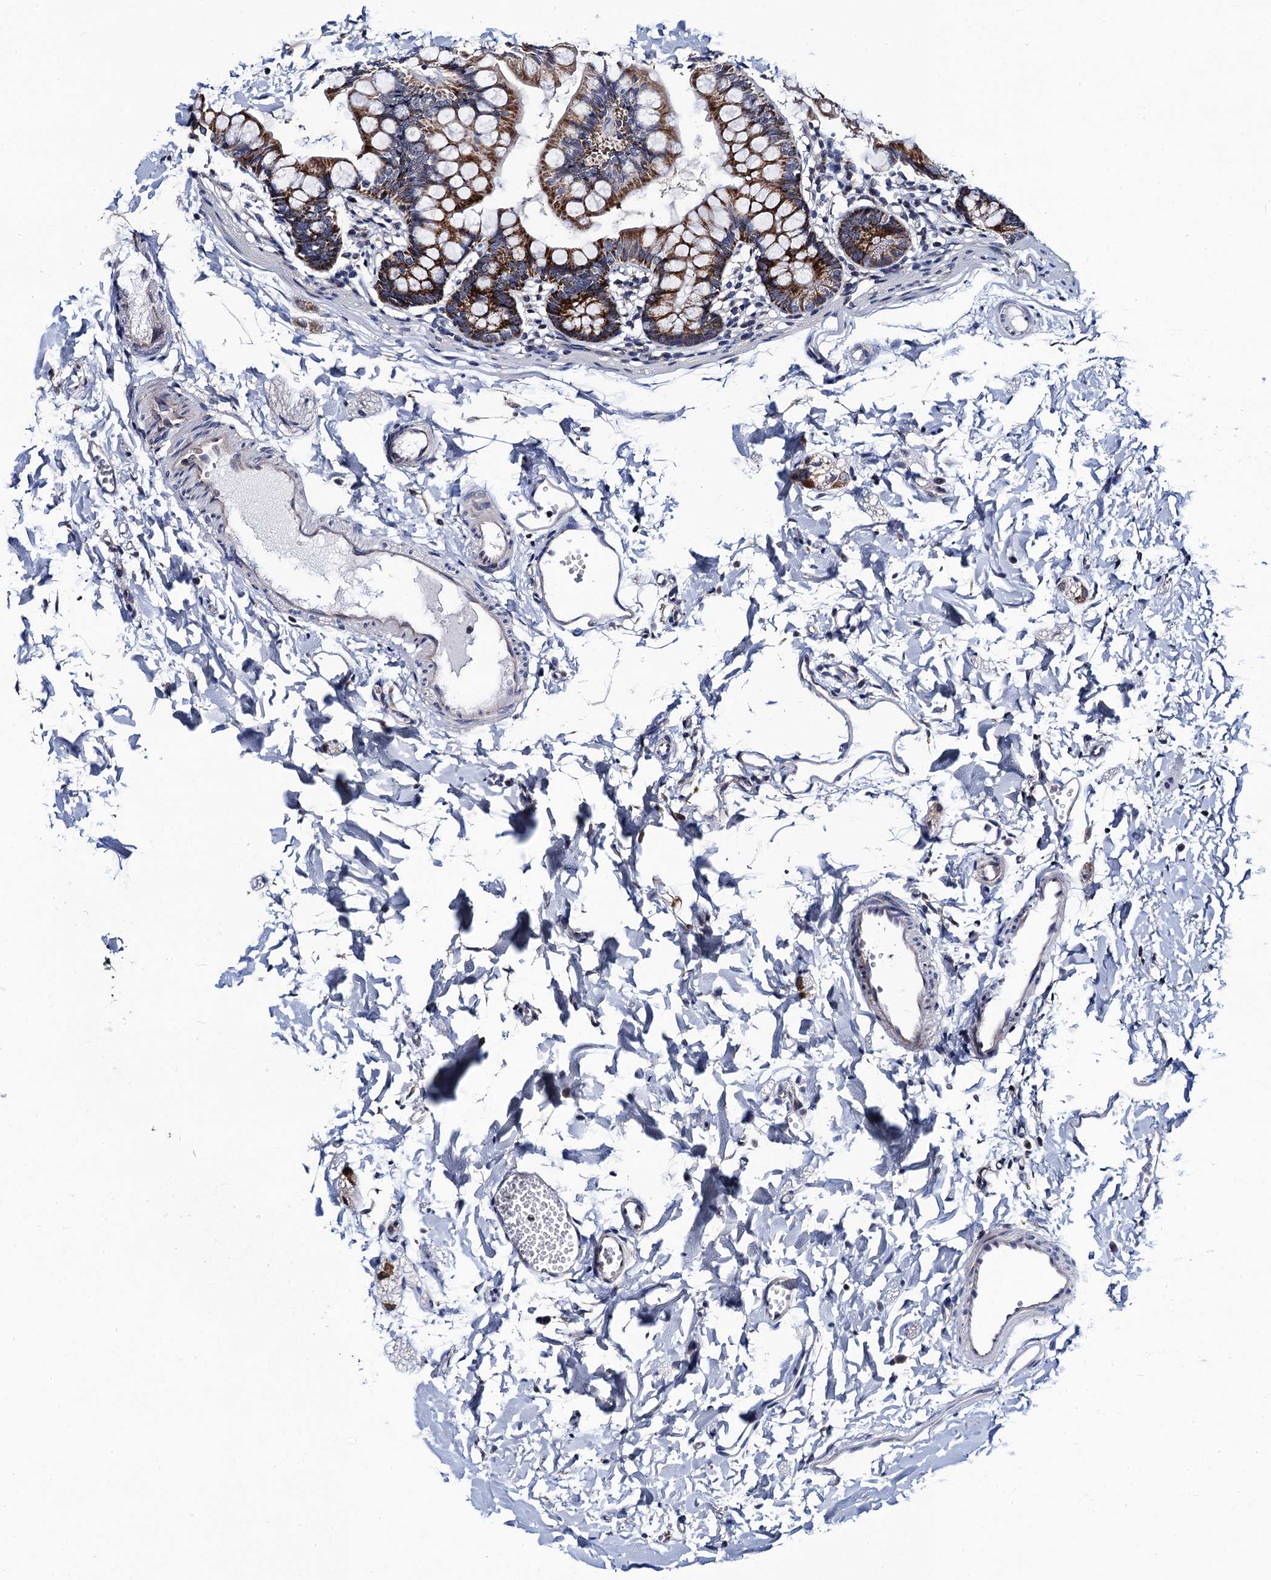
{"staining": {"intensity": "moderate", "quantity": ">75%", "location": "cytoplasmic/membranous"}, "tissue": "small intestine", "cell_type": "Glandular cells", "image_type": "normal", "snomed": [{"axis": "morphology", "description": "Normal tissue, NOS"}, {"axis": "topography", "description": "Small intestine"}], "caption": "This micrograph exhibits immunohistochemistry (IHC) staining of benign small intestine, with medium moderate cytoplasmic/membranous staining in about >75% of glandular cells.", "gene": "PTCD3", "patient": {"sex": "male", "age": 7}}